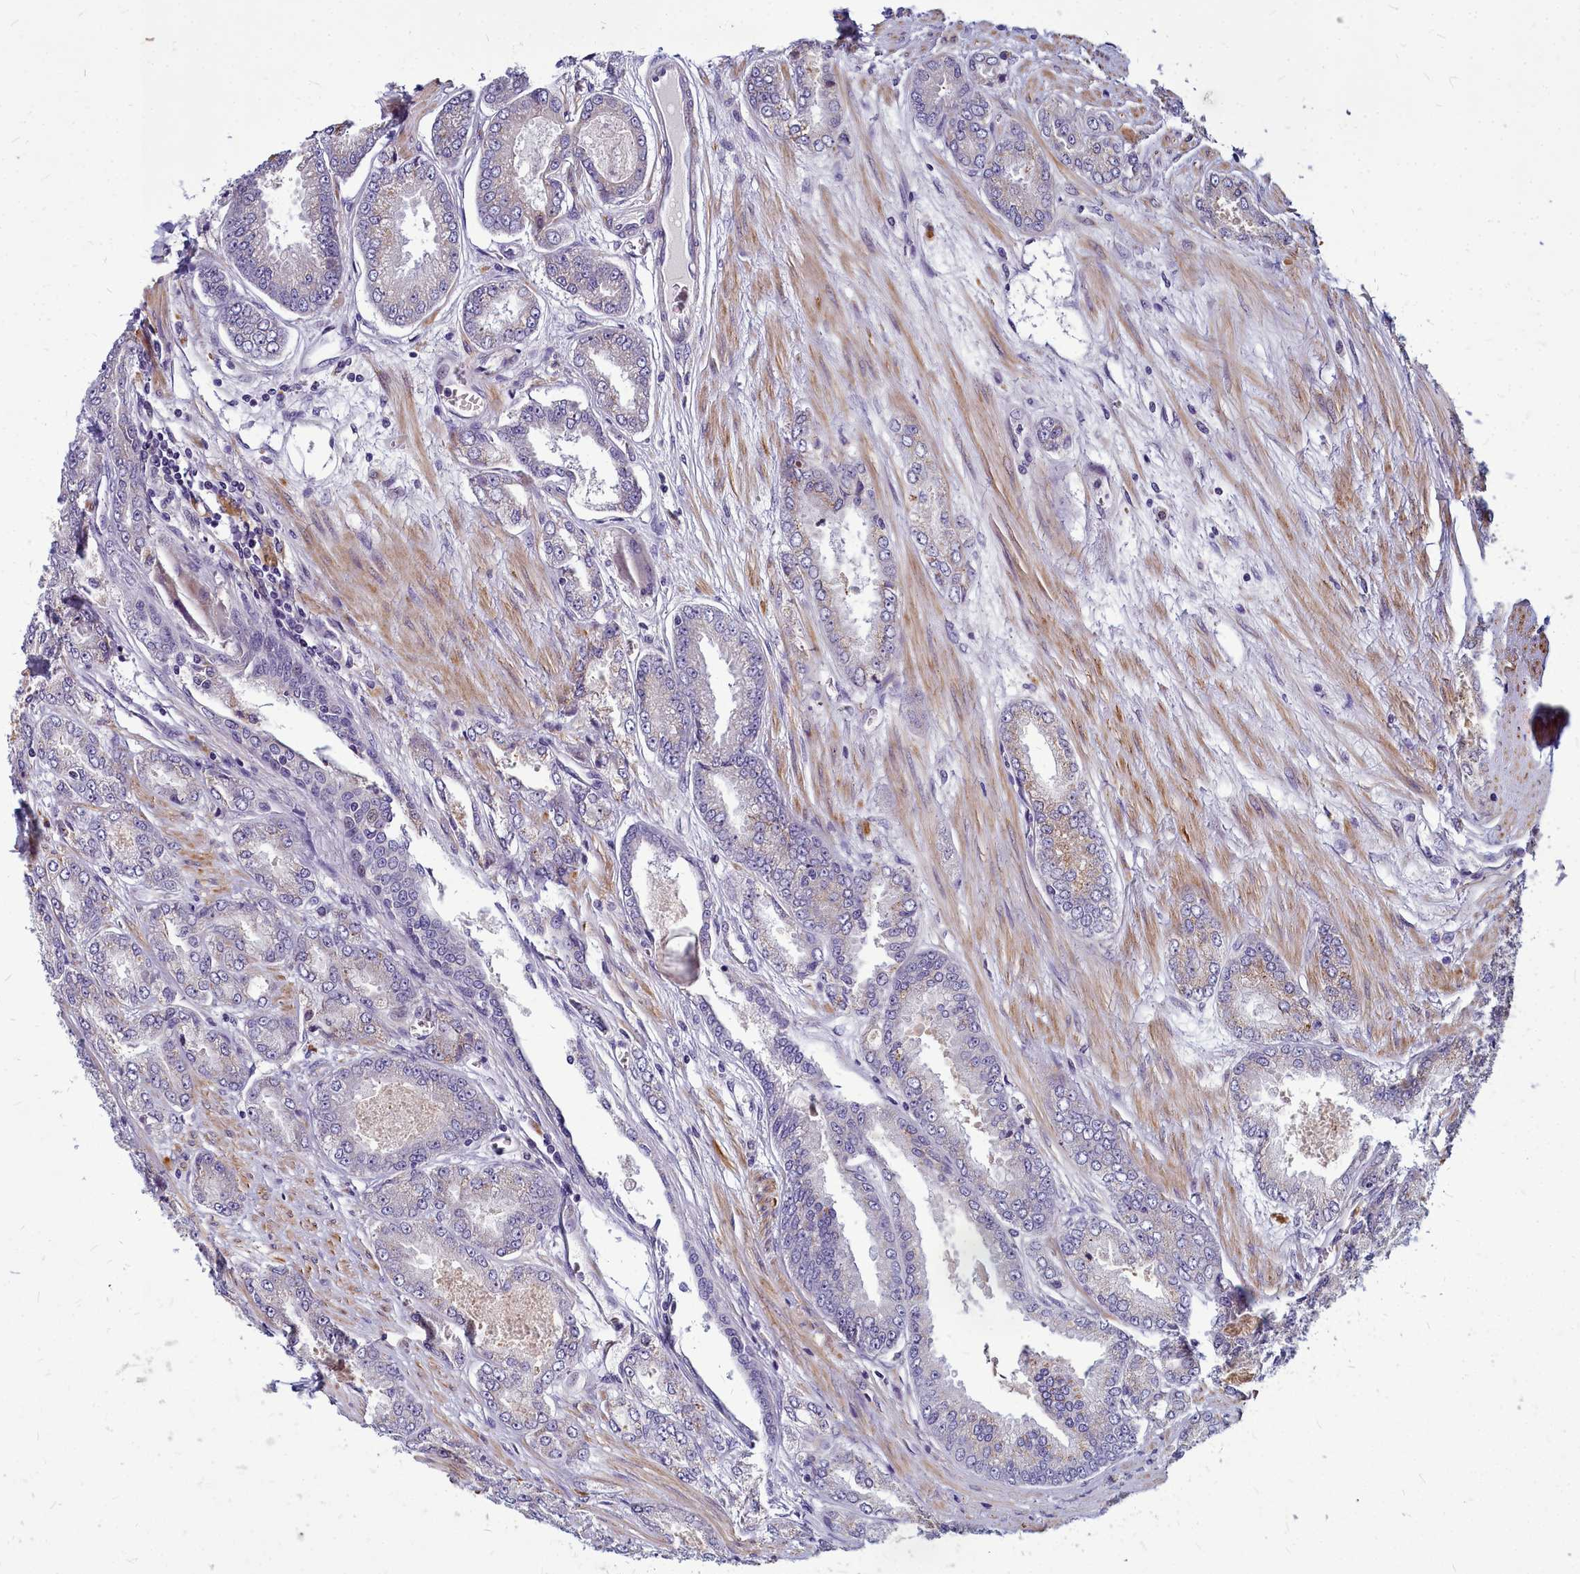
{"staining": {"intensity": "weak", "quantity": "<25%", "location": "cytoplasmic/membranous"}, "tissue": "prostate cancer", "cell_type": "Tumor cells", "image_type": "cancer", "snomed": [{"axis": "morphology", "description": "Adenocarcinoma, High grade"}, {"axis": "topography", "description": "Prostate"}], "caption": "Tumor cells are negative for brown protein staining in prostate cancer.", "gene": "SMPD4", "patient": {"sex": "male", "age": 74}}